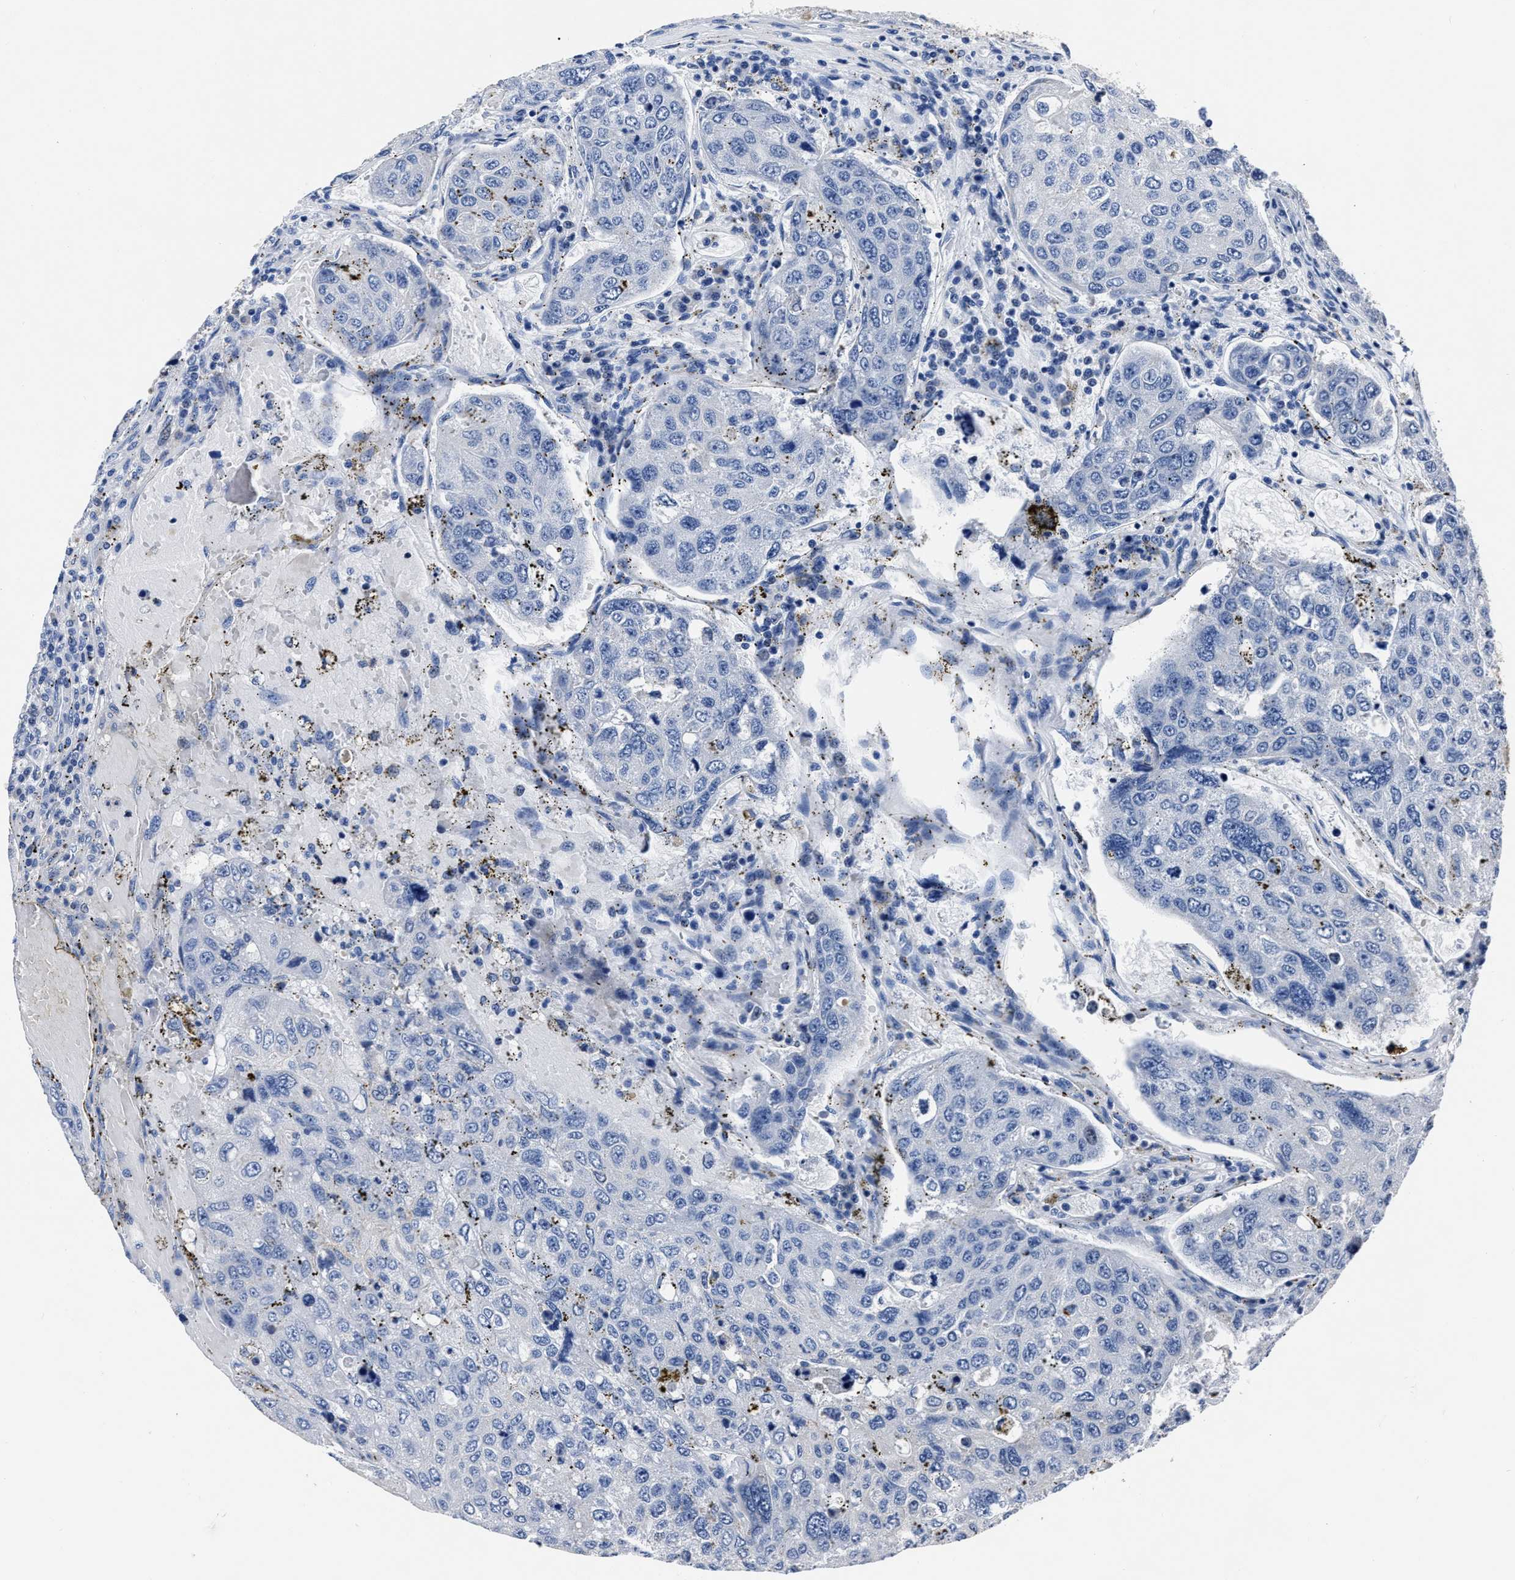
{"staining": {"intensity": "negative", "quantity": "none", "location": "none"}, "tissue": "urothelial cancer", "cell_type": "Tumor cells", "image_type": "cancer", "snomed": [{"axis": "morphology", "description": "Urothelial carcinoma, High grade"}, {"axis": "topography", "description": "Lymph node"}, {"axis": "topography", "description": "Urinary bladder"}], "caption": "Immunohistochemistry of high-grade urothelial carcinoma demonstrates no positivity in tumor cells.", "gene": "MOV10L1", "patient": {"sex": "male", "age": 51}}